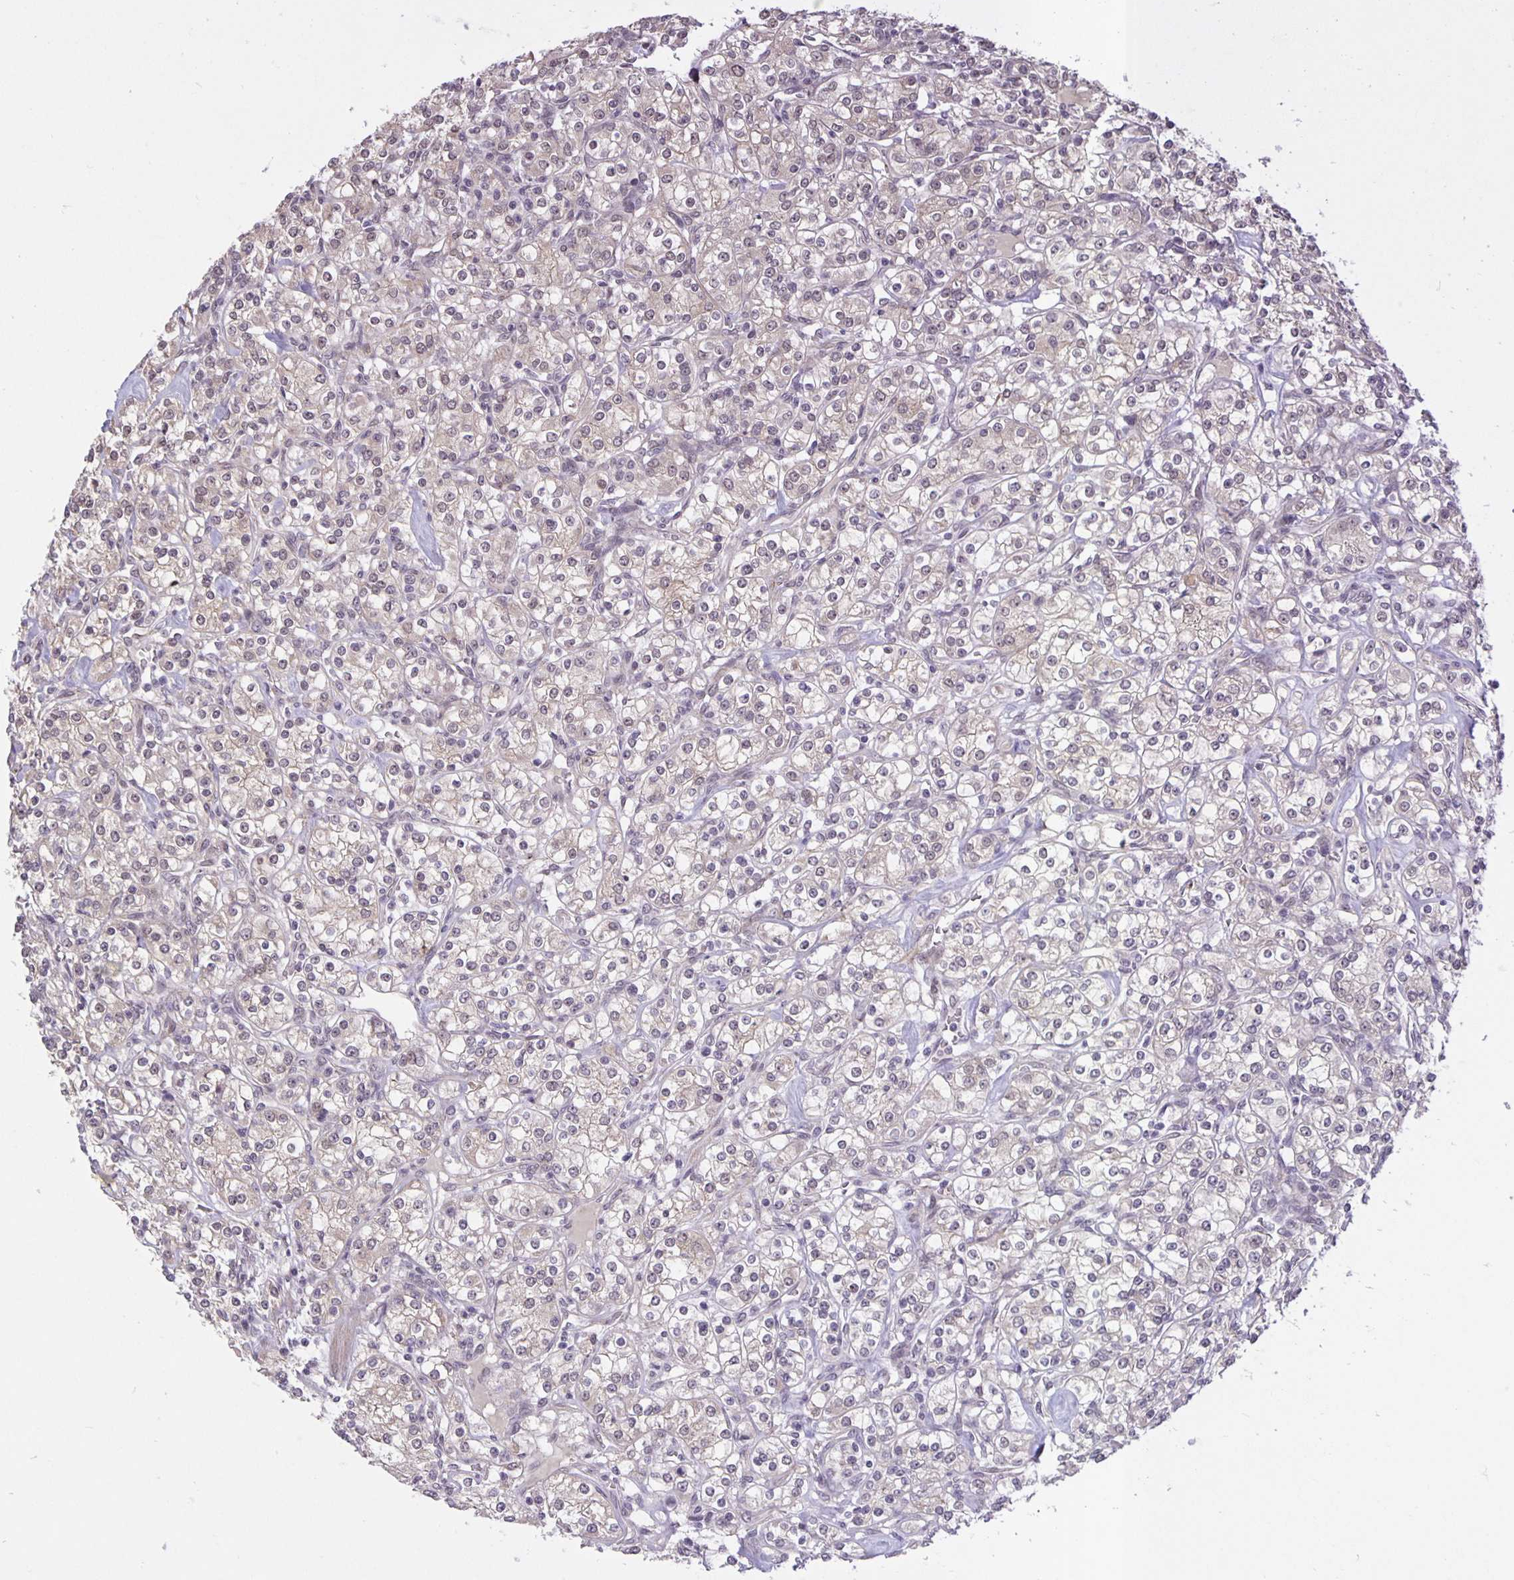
{"staining": {"intensity": "negative", "quantity": "none", "location": "none"}, "tissue": "renal cancer", "cell_type": "Tumor cells", "image_type": "cancer", "snomed": [{"axis": "morphology", "description": "Adenocarcinoma, NOS"}, {"axis": "topography", "description": "Kidney"}], "caption": "Tumor cells show no significant staining in renal cancer.", "gene": "ARVCF", "patient": {"sex": "male", "age": 77}}